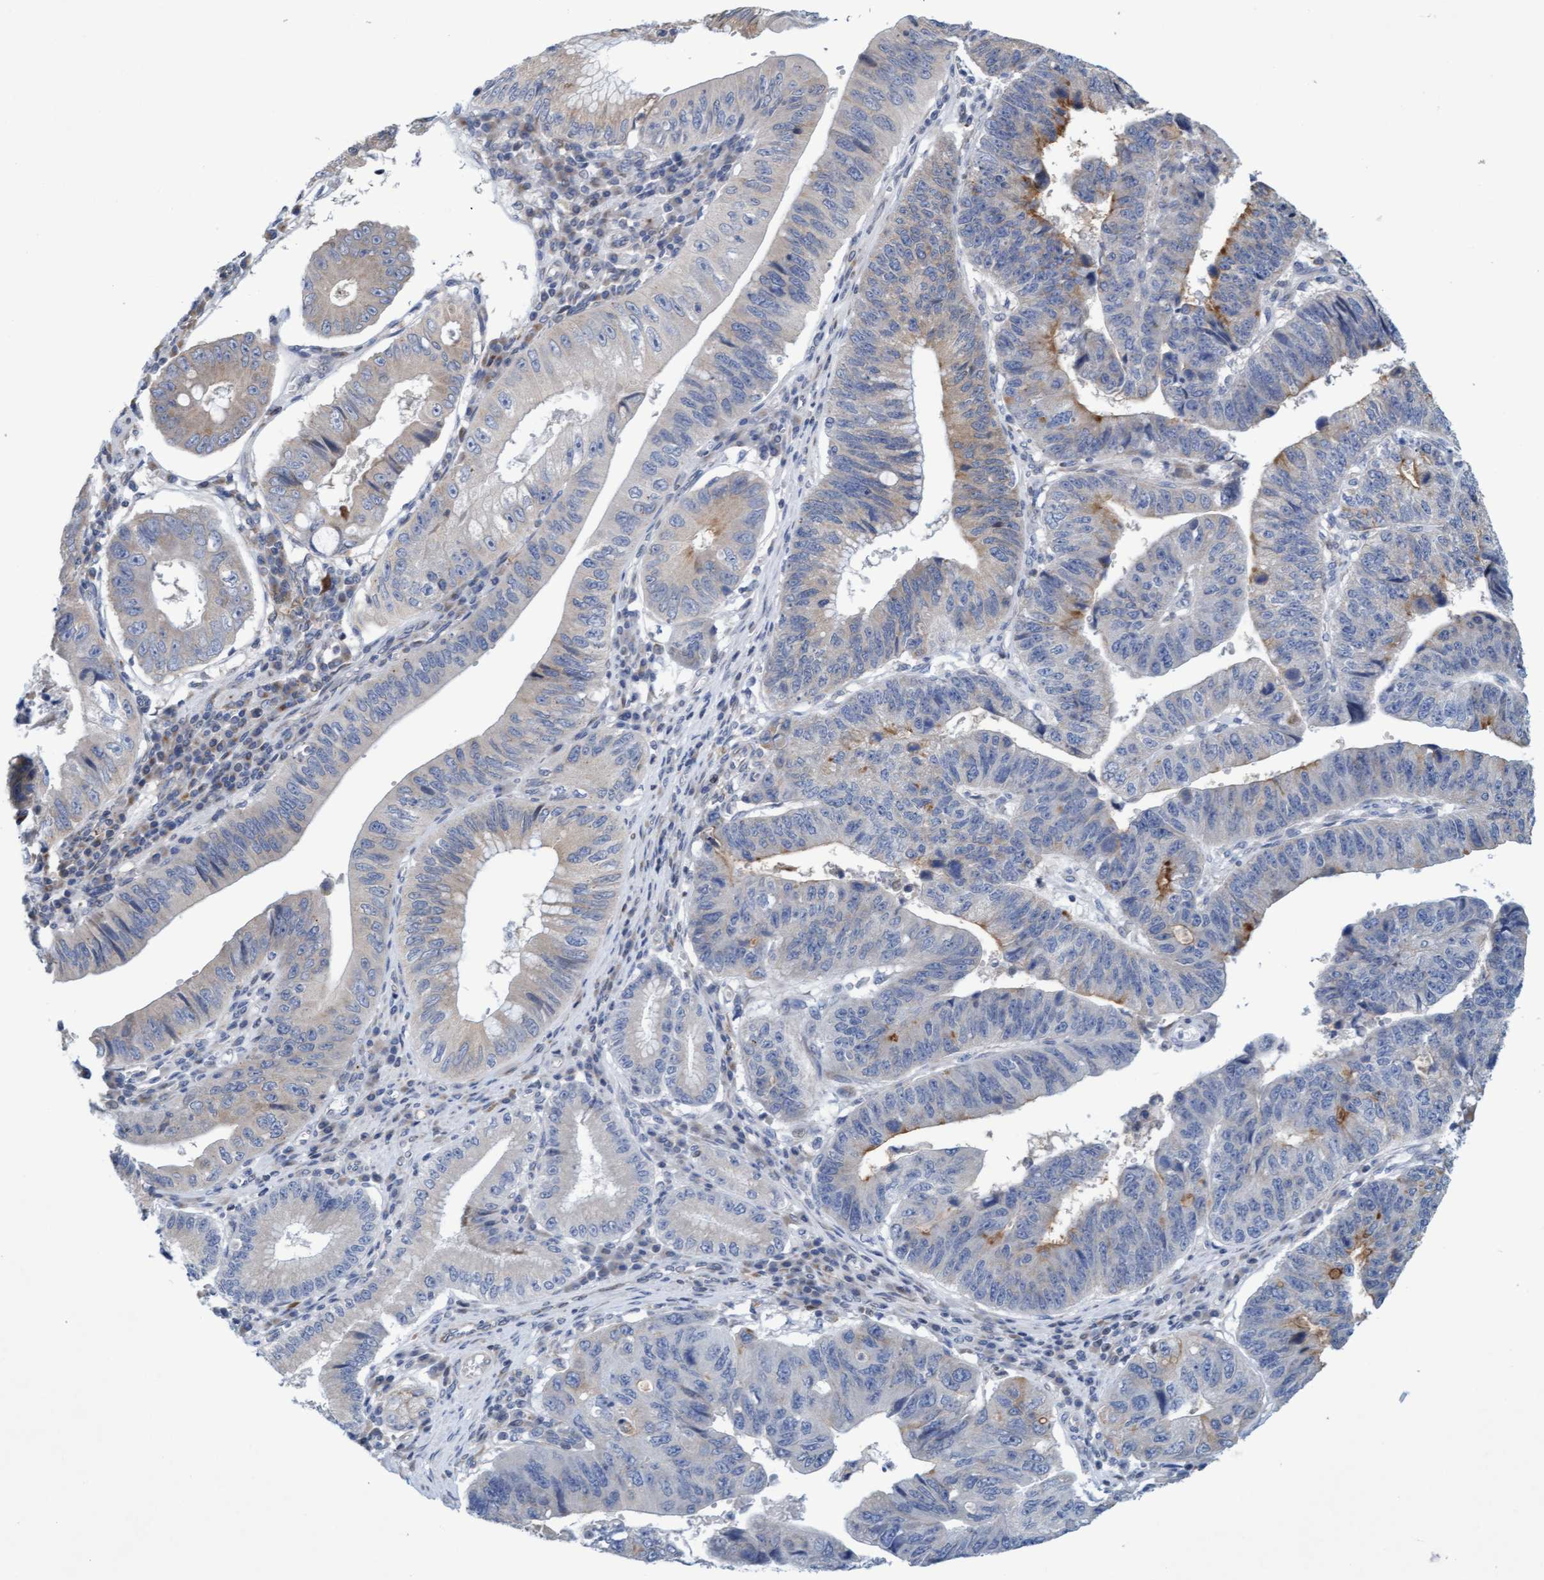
{"staining": {"intensity": "moderate", "quantity": "<25%", "location": "cytoplasmic/membranous"}, "tissue": "stomach cancer", "cell_type": "Tumor cells", "image_type": "cancer", "snomed": [{"axis": "morphology", "description": "Adenocarcinoma, NOS"}, {"axis": "topography", "description": "Stomach"}], "caption": "The micrograph exhibits staining of stomach cancer (adenocarcinoma), revealing moderate cytoplasmic/membranous protein staining (brown color) within tumor cells.", "gene": "SLC28A3", "patient": {"sex": "male", "age": 59}}